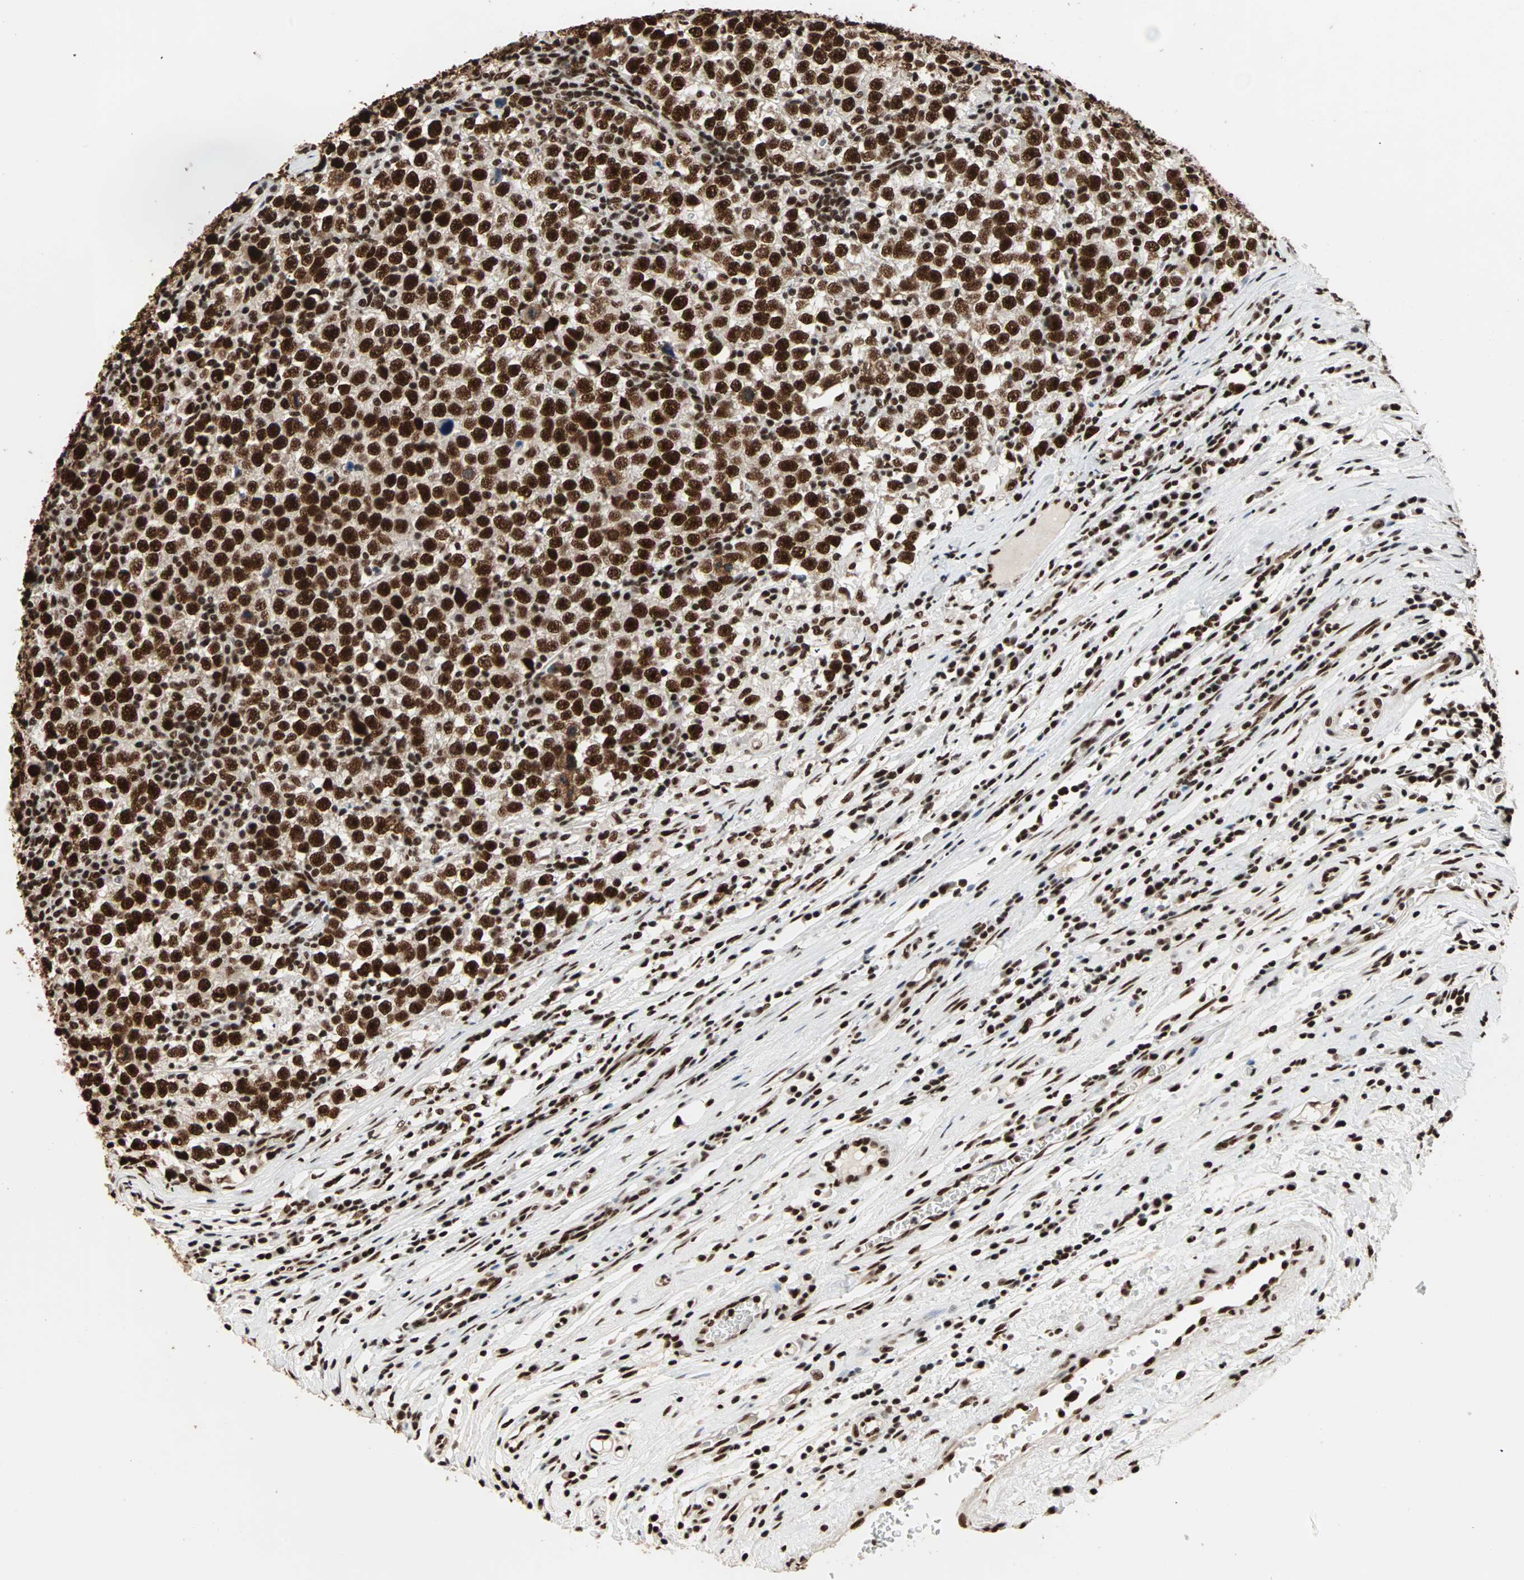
{"staining": {"intensity": "strong", "quantity": ">75%", "location": "nuclear"}, "tissue": "testis cancer", "cell_type": "Tumor cells", "image_type": "cancer", "snomed": [{"axis": "morphology", "description": "Seminoma, NOS"}, {"axis": "topography", "description": "Testis"}], "caption": "An IHC photomicrograph of neoplastic tissue is shown. Protein staining in brown labels strong nuclear positivity in testis cancer (seminoma) within tumor cells.", "gene": "ILF2", "patient": {"sex": "male", "age": 43}}